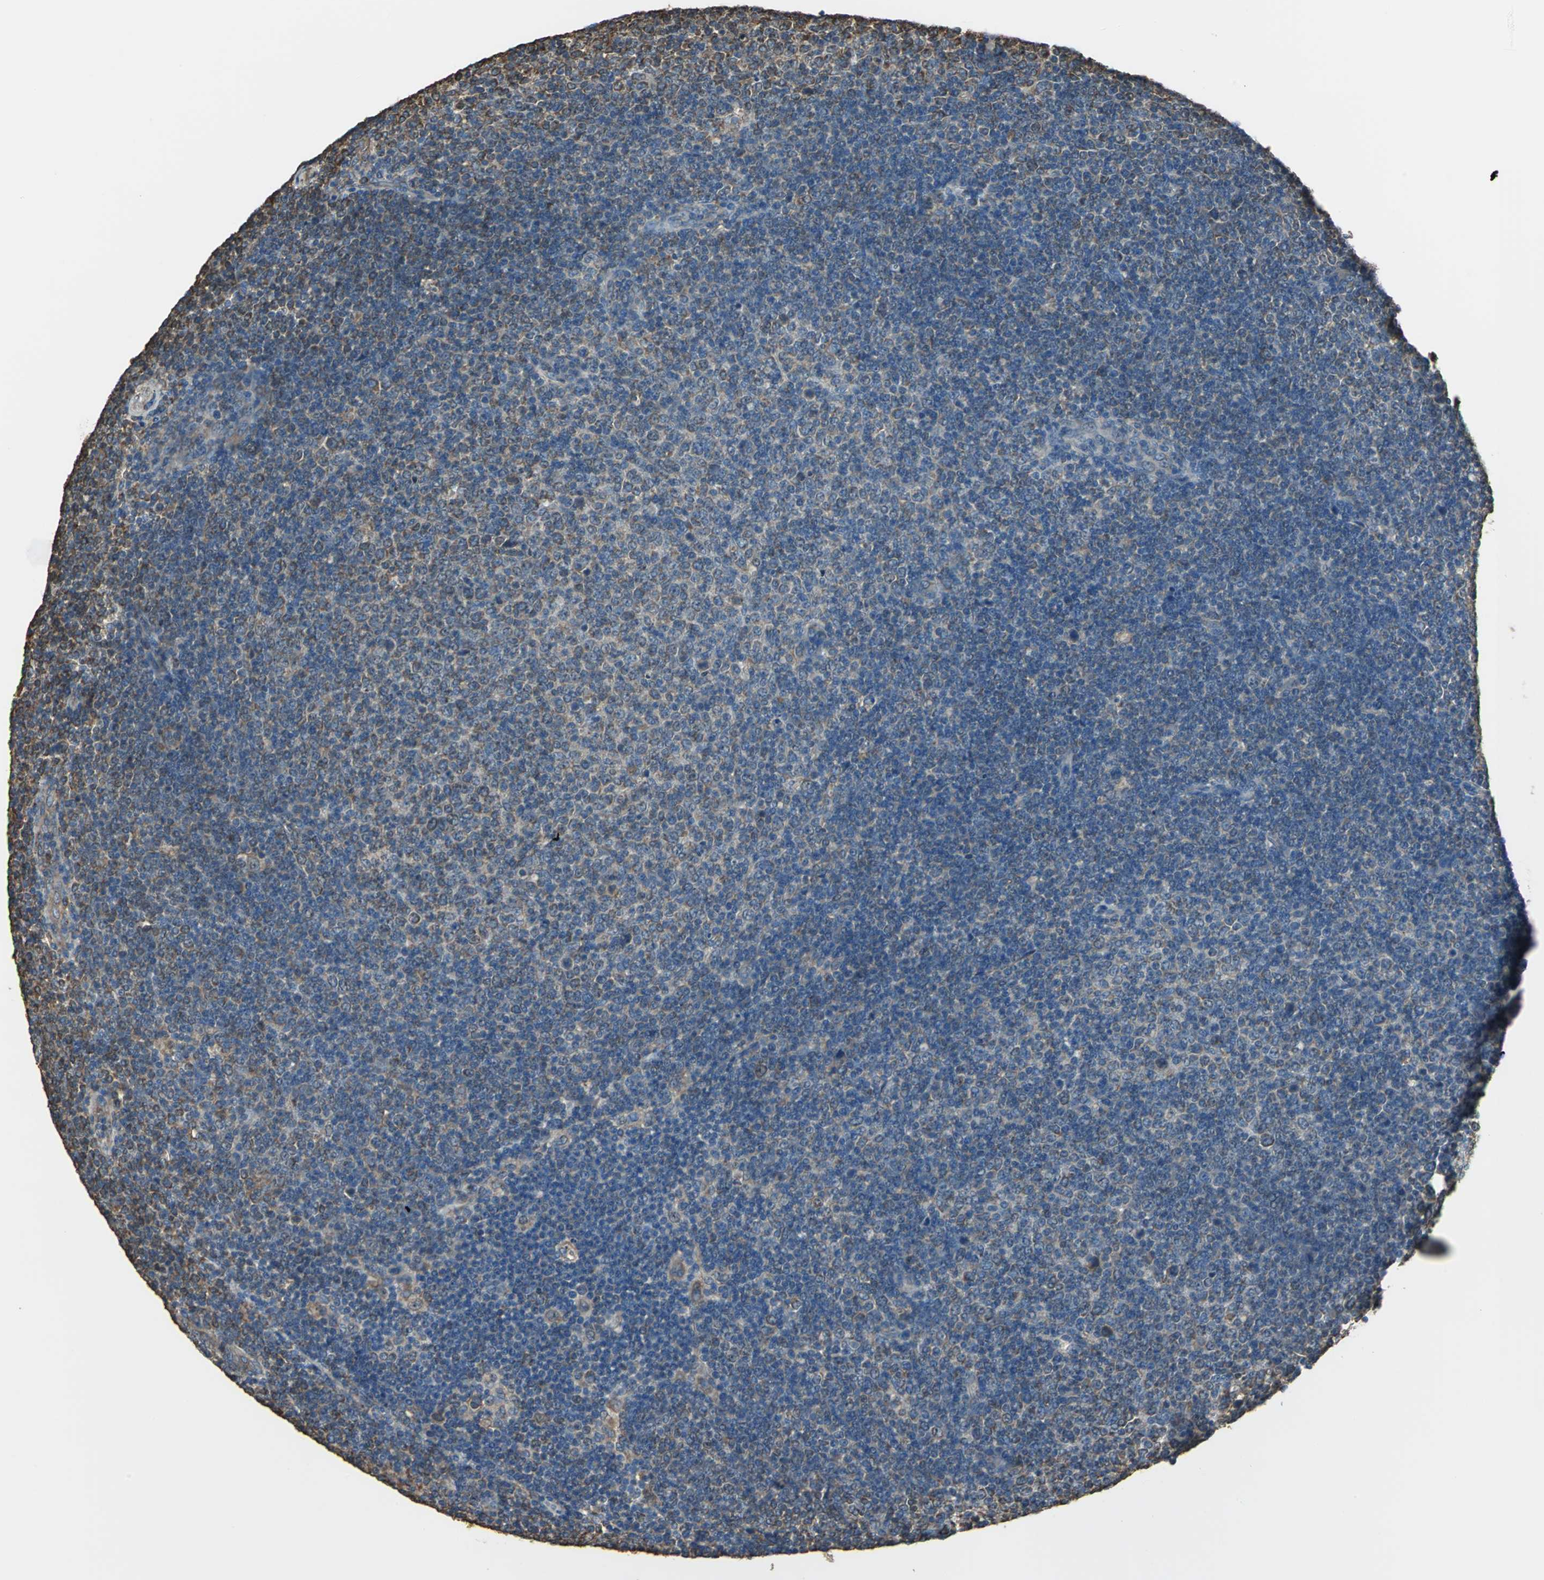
{"staining": {"intensity": "moderate", "quantity": ">75%", "location": "cytoplasmic/membranous"}, "tissue": "lymphoma", "cell_type": "Tumor cells", "image_type": "cancer", "snomed": [{"axis": "morphology", "description": "Malignant lymphoma, non-Hodgkin's type, Low grade"}, {"axis": "topography", "description": "Lymph node"}], "caption": "Low-grade malignant lymphoma, non-Hodgkin's type was stained to show a protein in brown. There is medium levels of moderate cytoplasmic/membranous staining in approximately >75% of tumor cells.", "gene": "GPANK1", "patient": {"sex": "male", "age": 70}}